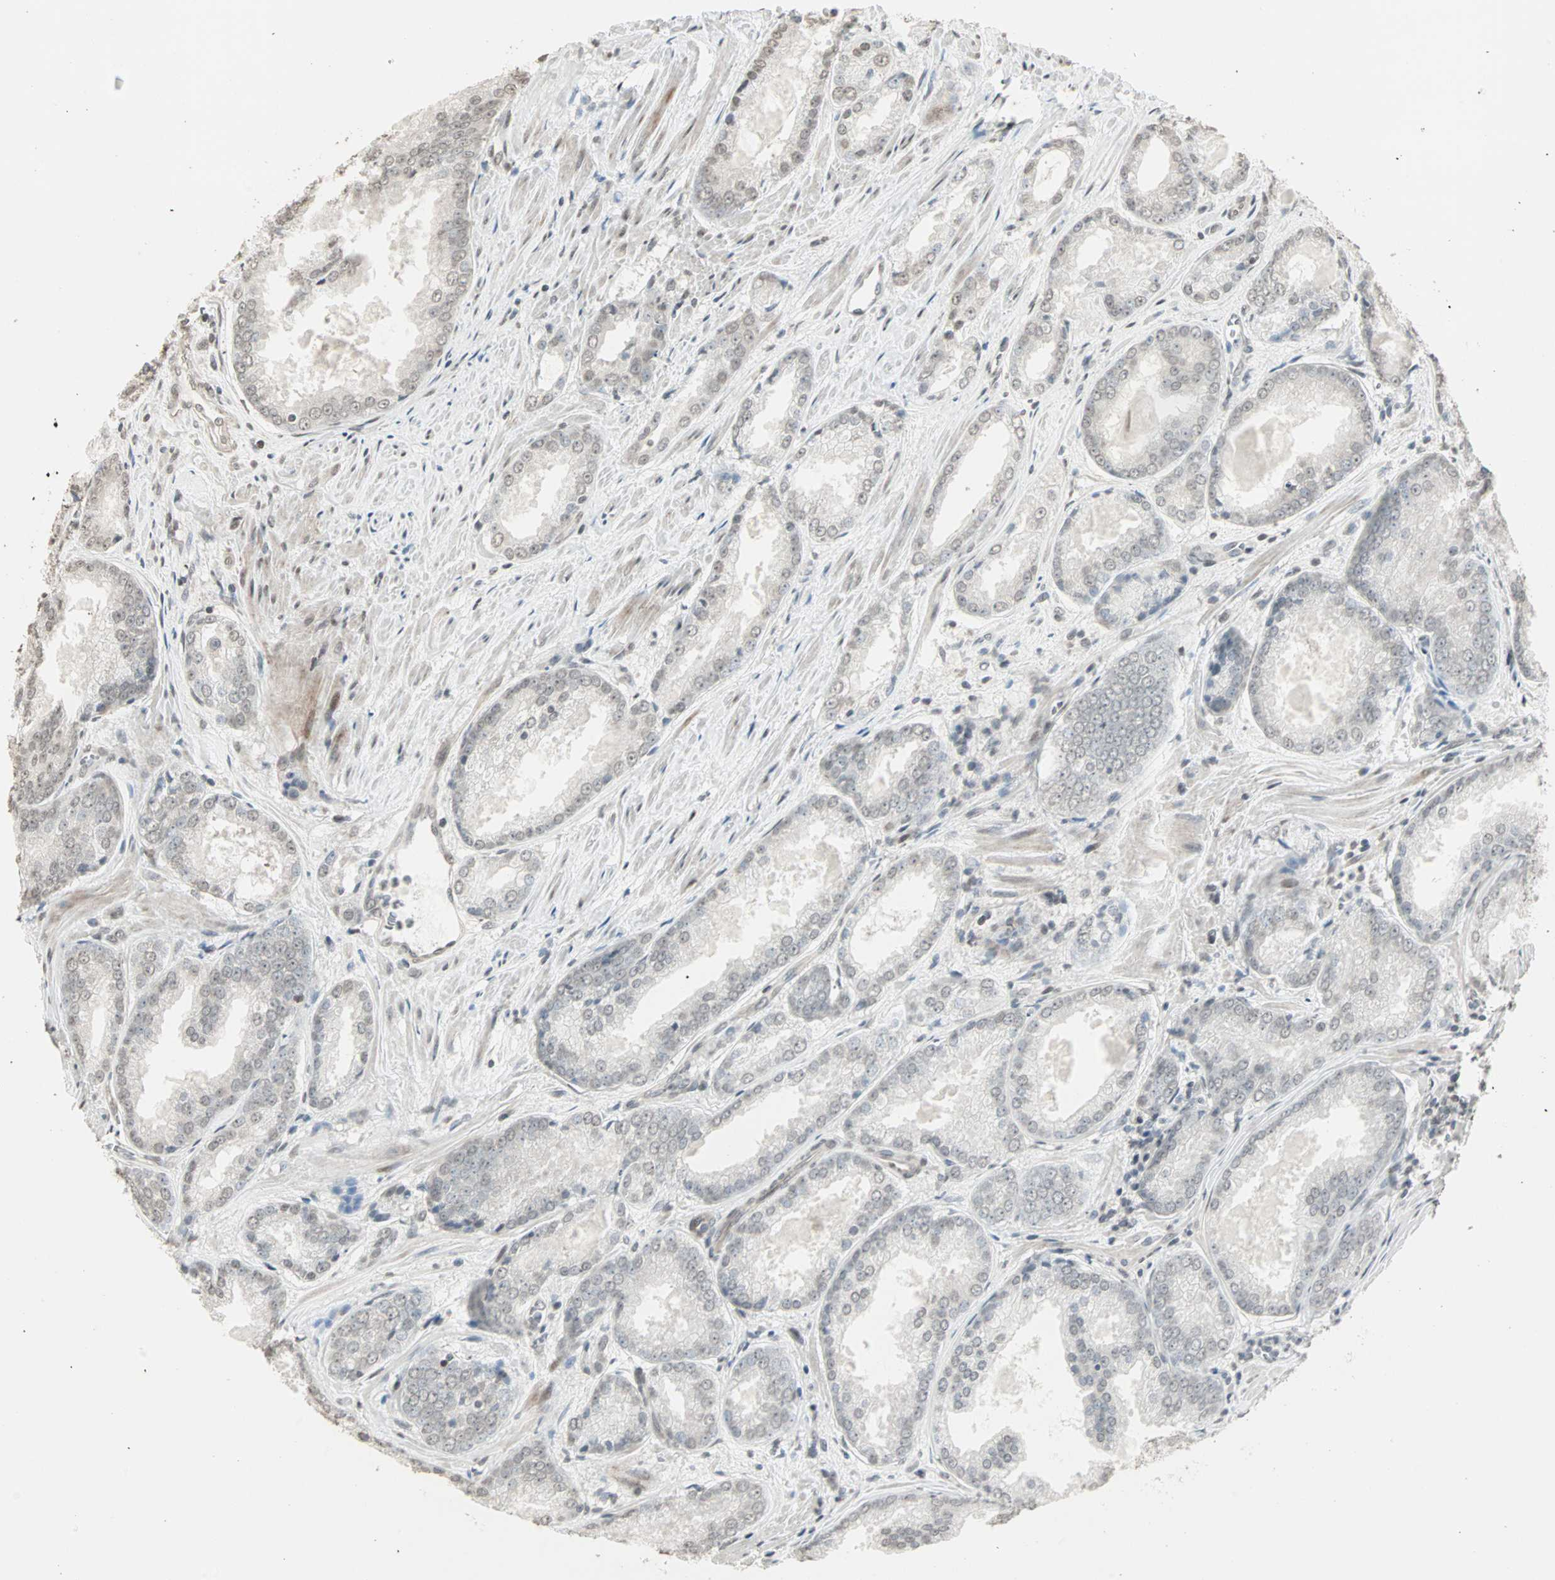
{"staining": {"intensity": "negative", "quantity": "none", "location": "none"}, "tissue": "prostate cancer", "cell_type": "Tumor cells", "image_type": "cancer", "snomed": [{"axis": "morphology", "description": "Adenocarcinoma, Low grade"}, {"axis": "topography", "description": "Prostate"}], "caption": "This is an immunohistochemistry image of human prostate adenocarcinoma (low-grade). There is no expression in tumor cells.", "gene": "CBLC", "patient": {"sex": "male", "age": 64}}